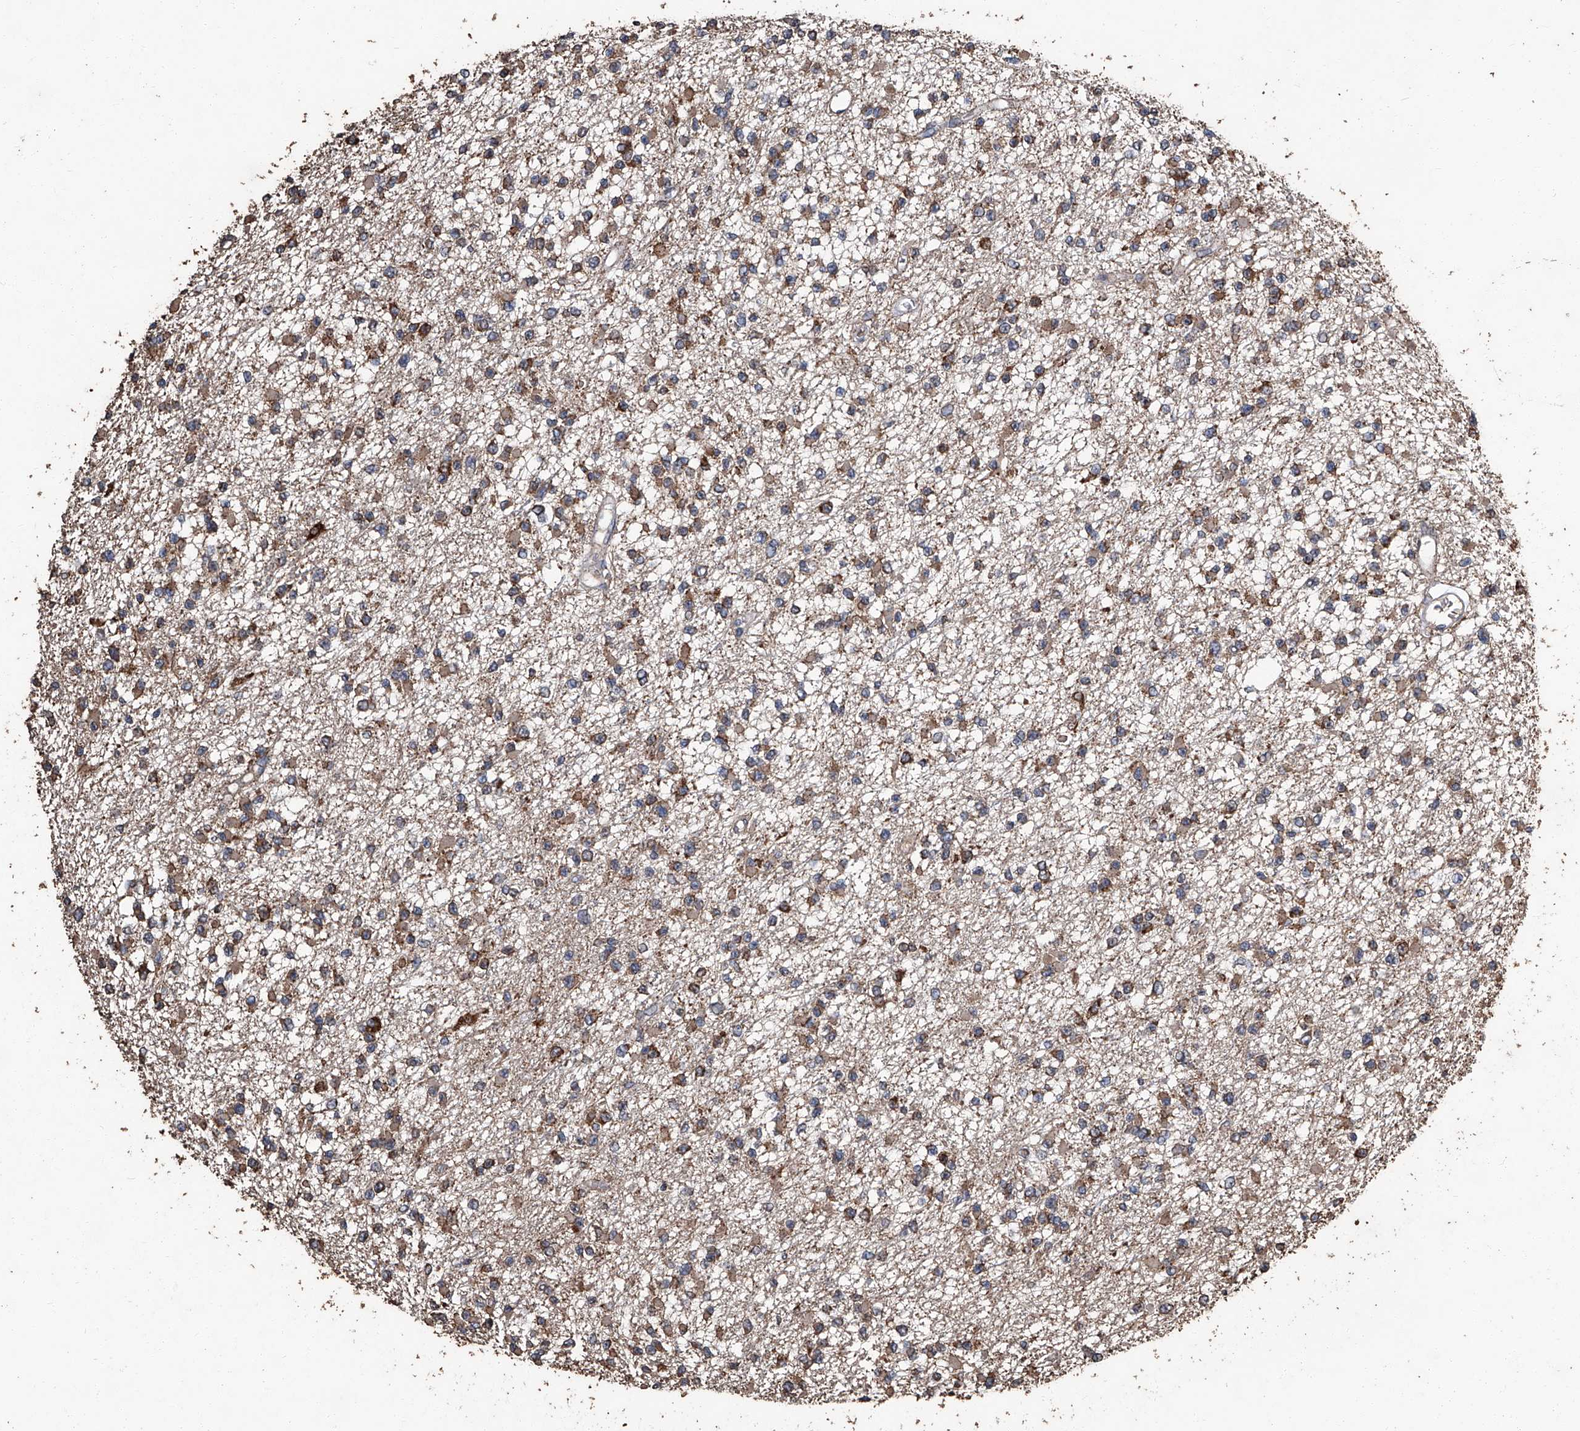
{"staining": {"intensity": "moderate", "quantity": ">75%", "location": "cytoplasmic/membranous"}, "tissue": "glioma", "cell_type": "Tumor cells", "image_type": "cancer", "snomed": [{"axis": "morphology", "description": "Glioma, malignant, Low grade"}, {"axis": "topography", "description": "Brain"}], "caption": "DAB (3,3'-diaminobenzidine) immunohistochemical staining of low-grade glioma (malignant) demonstrates moderate cytoplasmic/membranous protein positivity in approximately >75% of tumor cells.", "gene": "STARD7", "patient": {"sex": "female", "age": 22}}